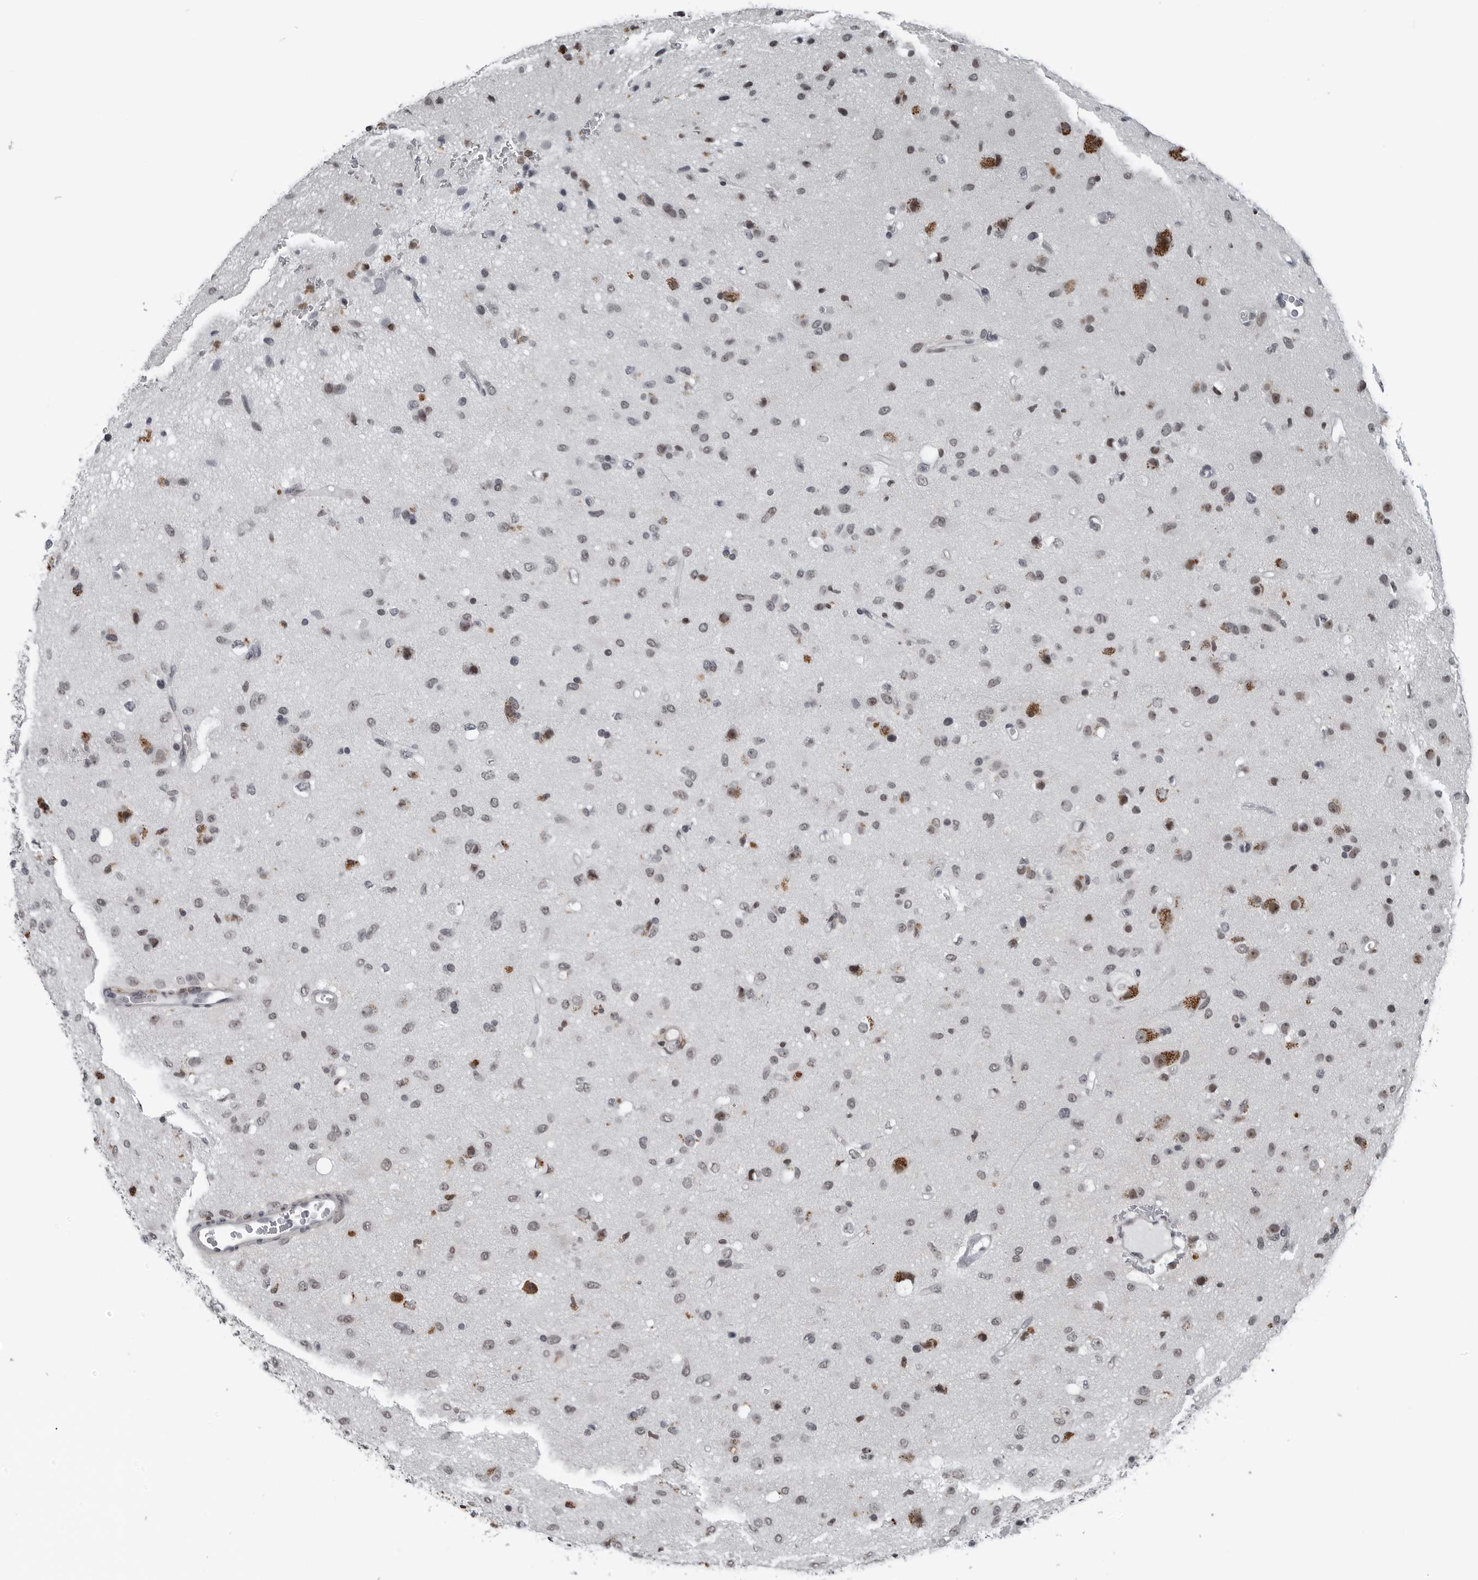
{"staining": {"intensity": "weak", "quantity": "25%-75%", "location": "nuclear"}, "tissue": "glioma", "cell_type": "Tumor cells", "image_type": "cancer", "snomed": [{"axis": "morphology", "description": "Glioma, malignant, Low grade"}, {"axis": "topography", "description": "Brain"}], "caption": "IHC micrograph of neoplastic tissue: human glioma stained using IHC shows low levels of weak protein expression localized specifically in the nuclear of tumor cells, appearing as a nuclear brown color.", "gene": "AKR1A1", "patient": {"sex": "male", "age": 77}}